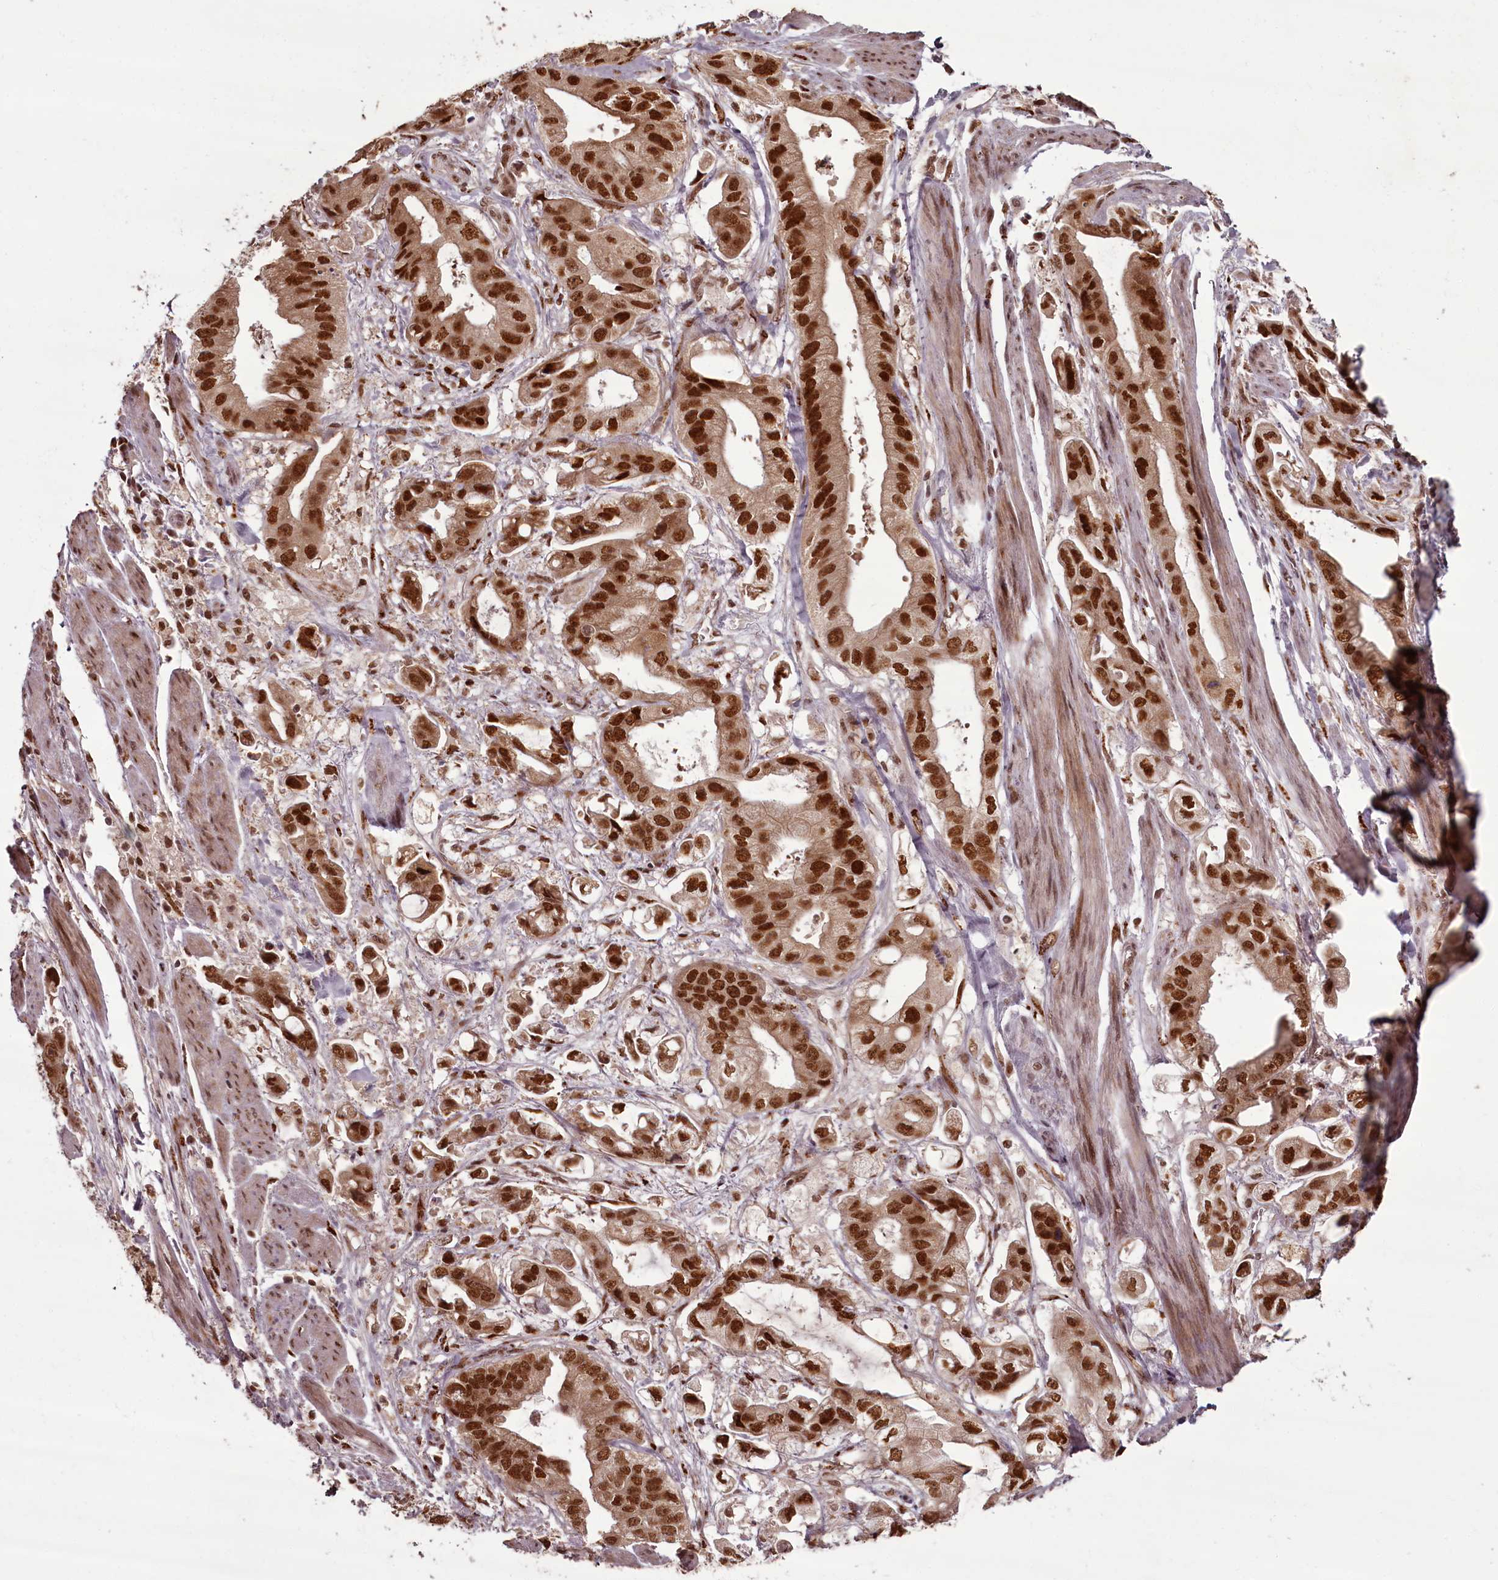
{"staining": {"intensity": "strong", "quantity": ">75%", "location": "nuclear"}, "tissue": "stomach cancer", "cell_type": "Tumor cells", "image_type": "cancer", "snomed": [{"axis": "morphology", "description": "Adenocarcinoma, NOS"}, {"axis": "topography", "description": "Stomach"}], "caption": "This image shows stomach cancer stained with IHC to label a protein in brown. The nuclear of tumor cells show strong positivity for the protein. Nuclei are counter-stained blue.", "gene": "CEP83", "patient": {"sex": "male", "age": 62}}